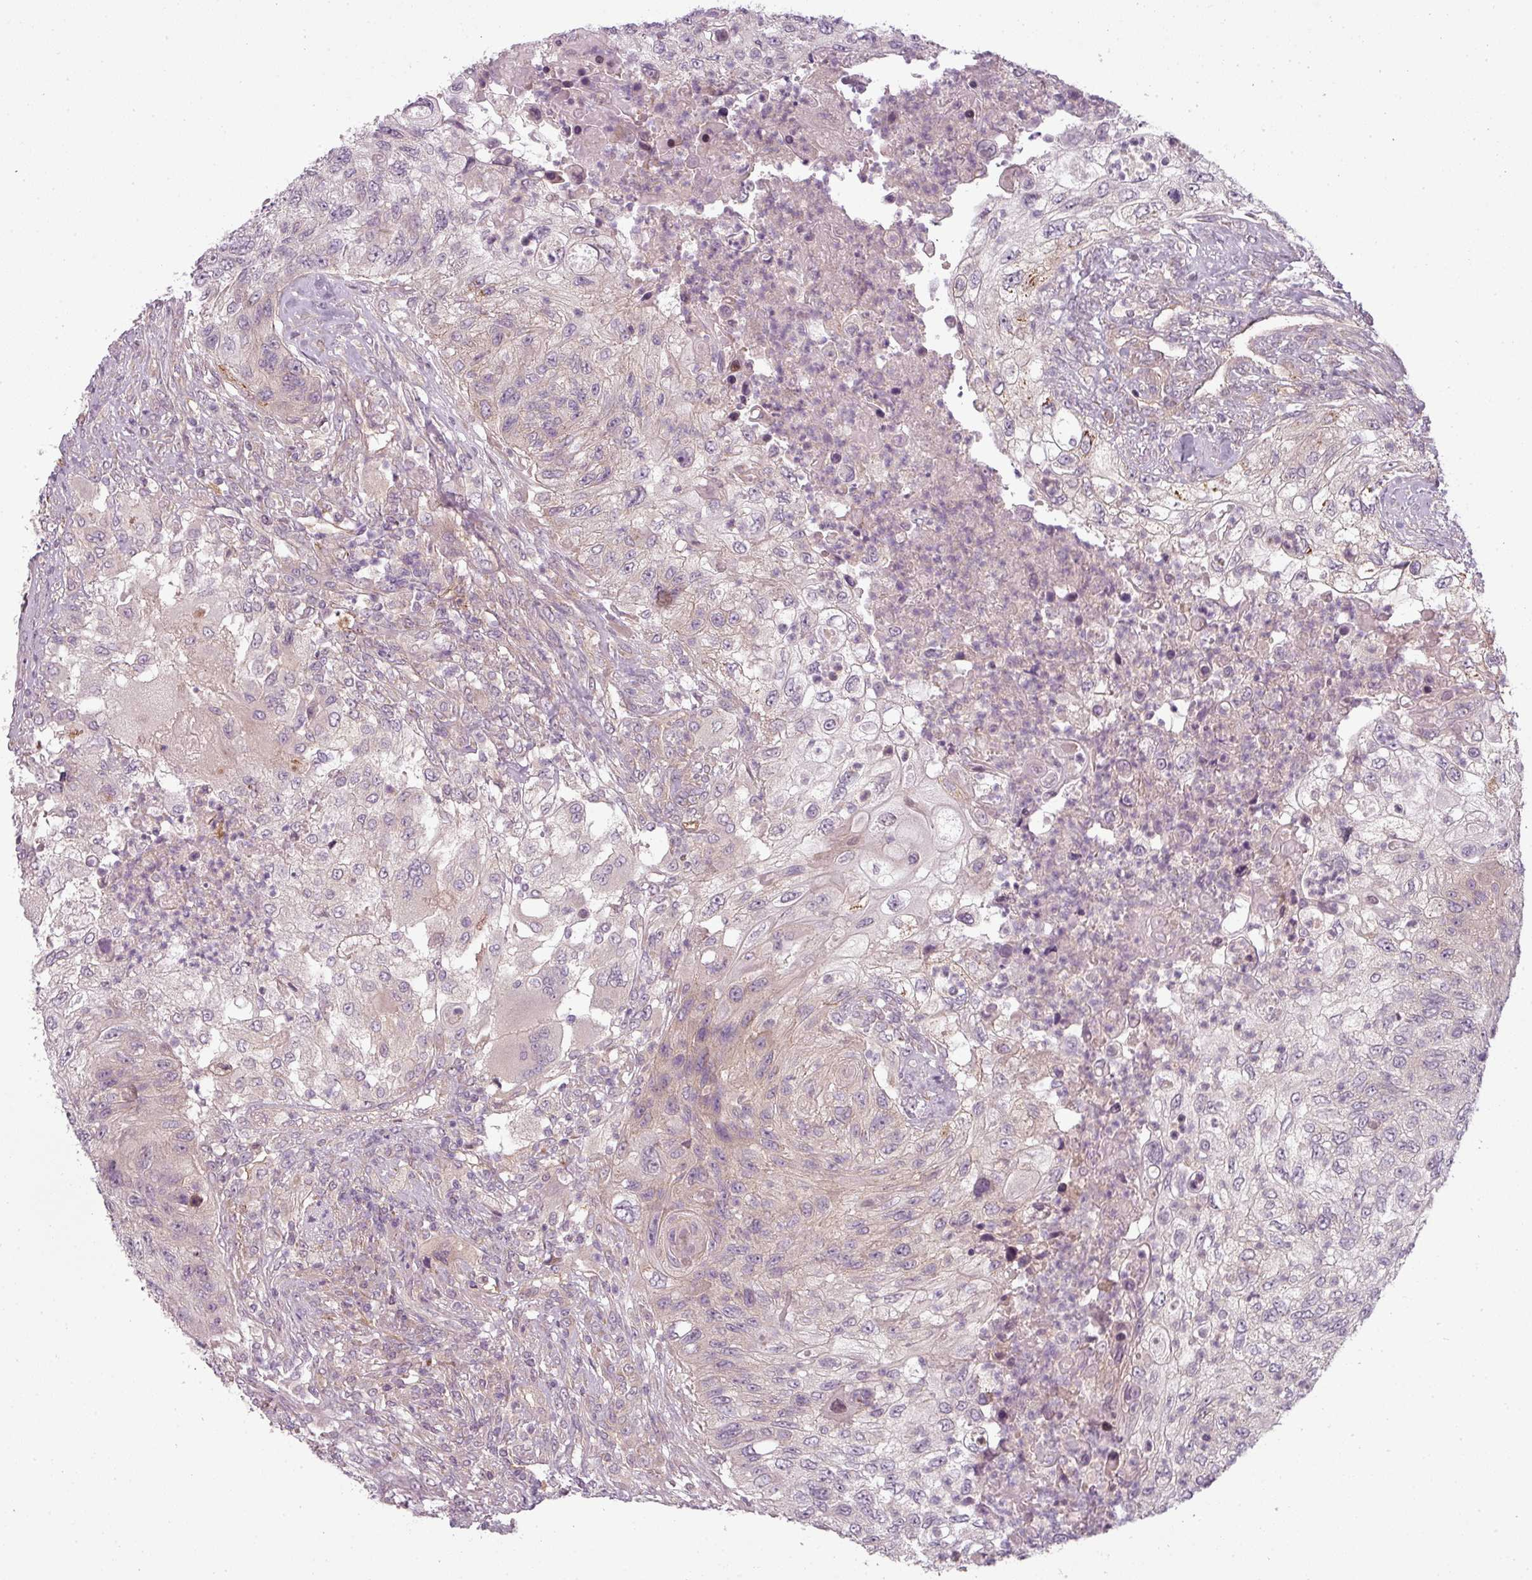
{"staining": {"intensity": "weak", "quantity": "<25%", "location": "cytoplasmic/membranous"}, "tissue": "urothelial cancer", "cell_type": "Tumor cells", "image_type": "cancer", "snomed": [{"axis": "morphology", "description": "Urothelial carcinoma, High grade"}, {"axis": "topography", "description": "Urinary bladder"}], "caption": "Tumor cells are negative for brown protein staining in urothelial cancer.", "gene": "SLC16A9", "patient": {"sex": "female", "age": 60}}